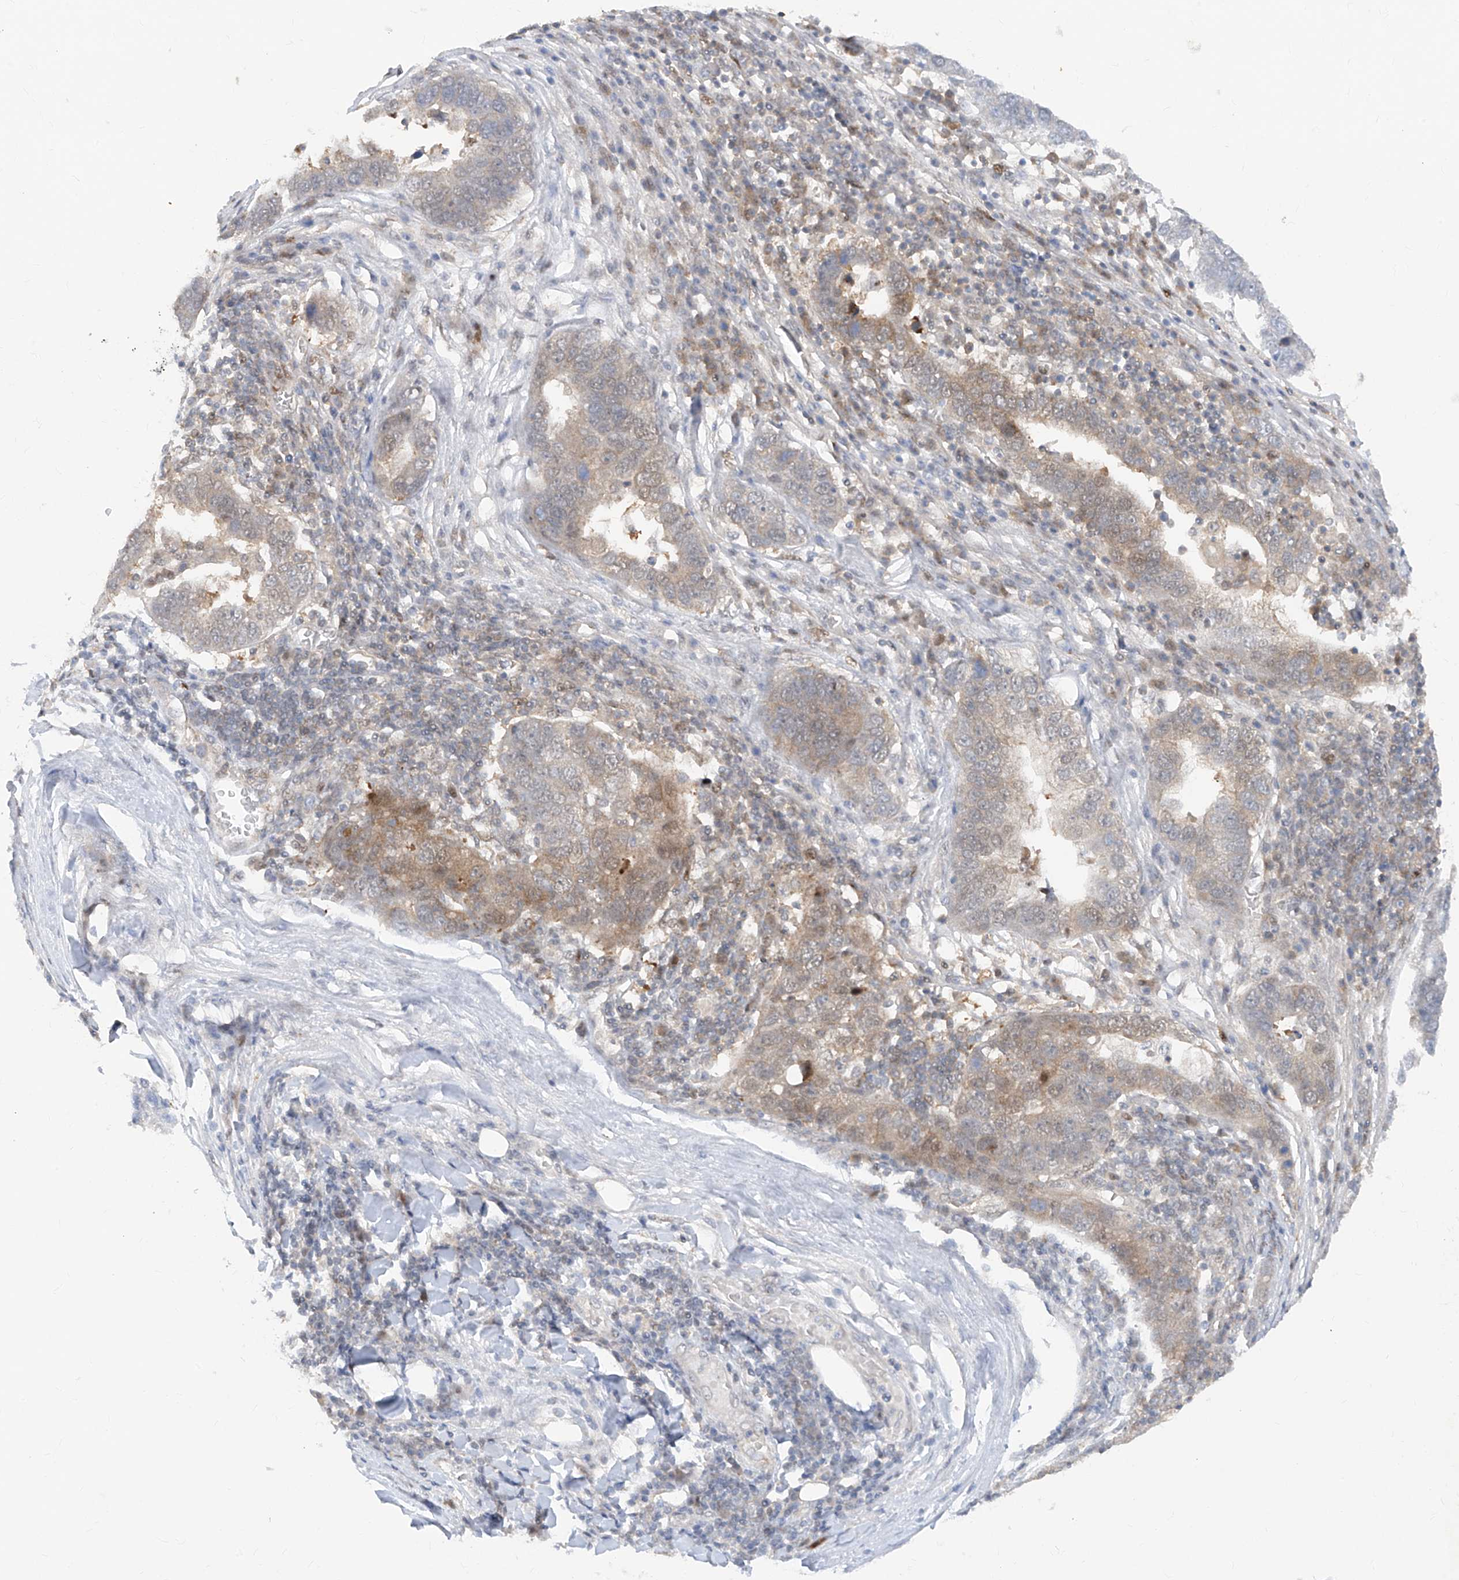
{"staining": {"intensity": "moderate", "quantity": "<25%", "location": "cytoplasmic/membranous"}, "tissue": "pancreatic cancer", "cell_type": "Tumor cells", "image_type": "cancer", "snomed": [{"axis": "morphology", "description": "Adenocarcinoma, NOS"}, {"axis": "topography", "description": "Pancreas"}], "caption": "About <25% of tumor cells in human pancreatic cancer (adenocarcinoma) show moderate cytoplasmic/membranous protein expression as visualized by brown immunohistochemical staining.", "gene": "ZNF358", "patient": {"sex": "female", "age": 61}}